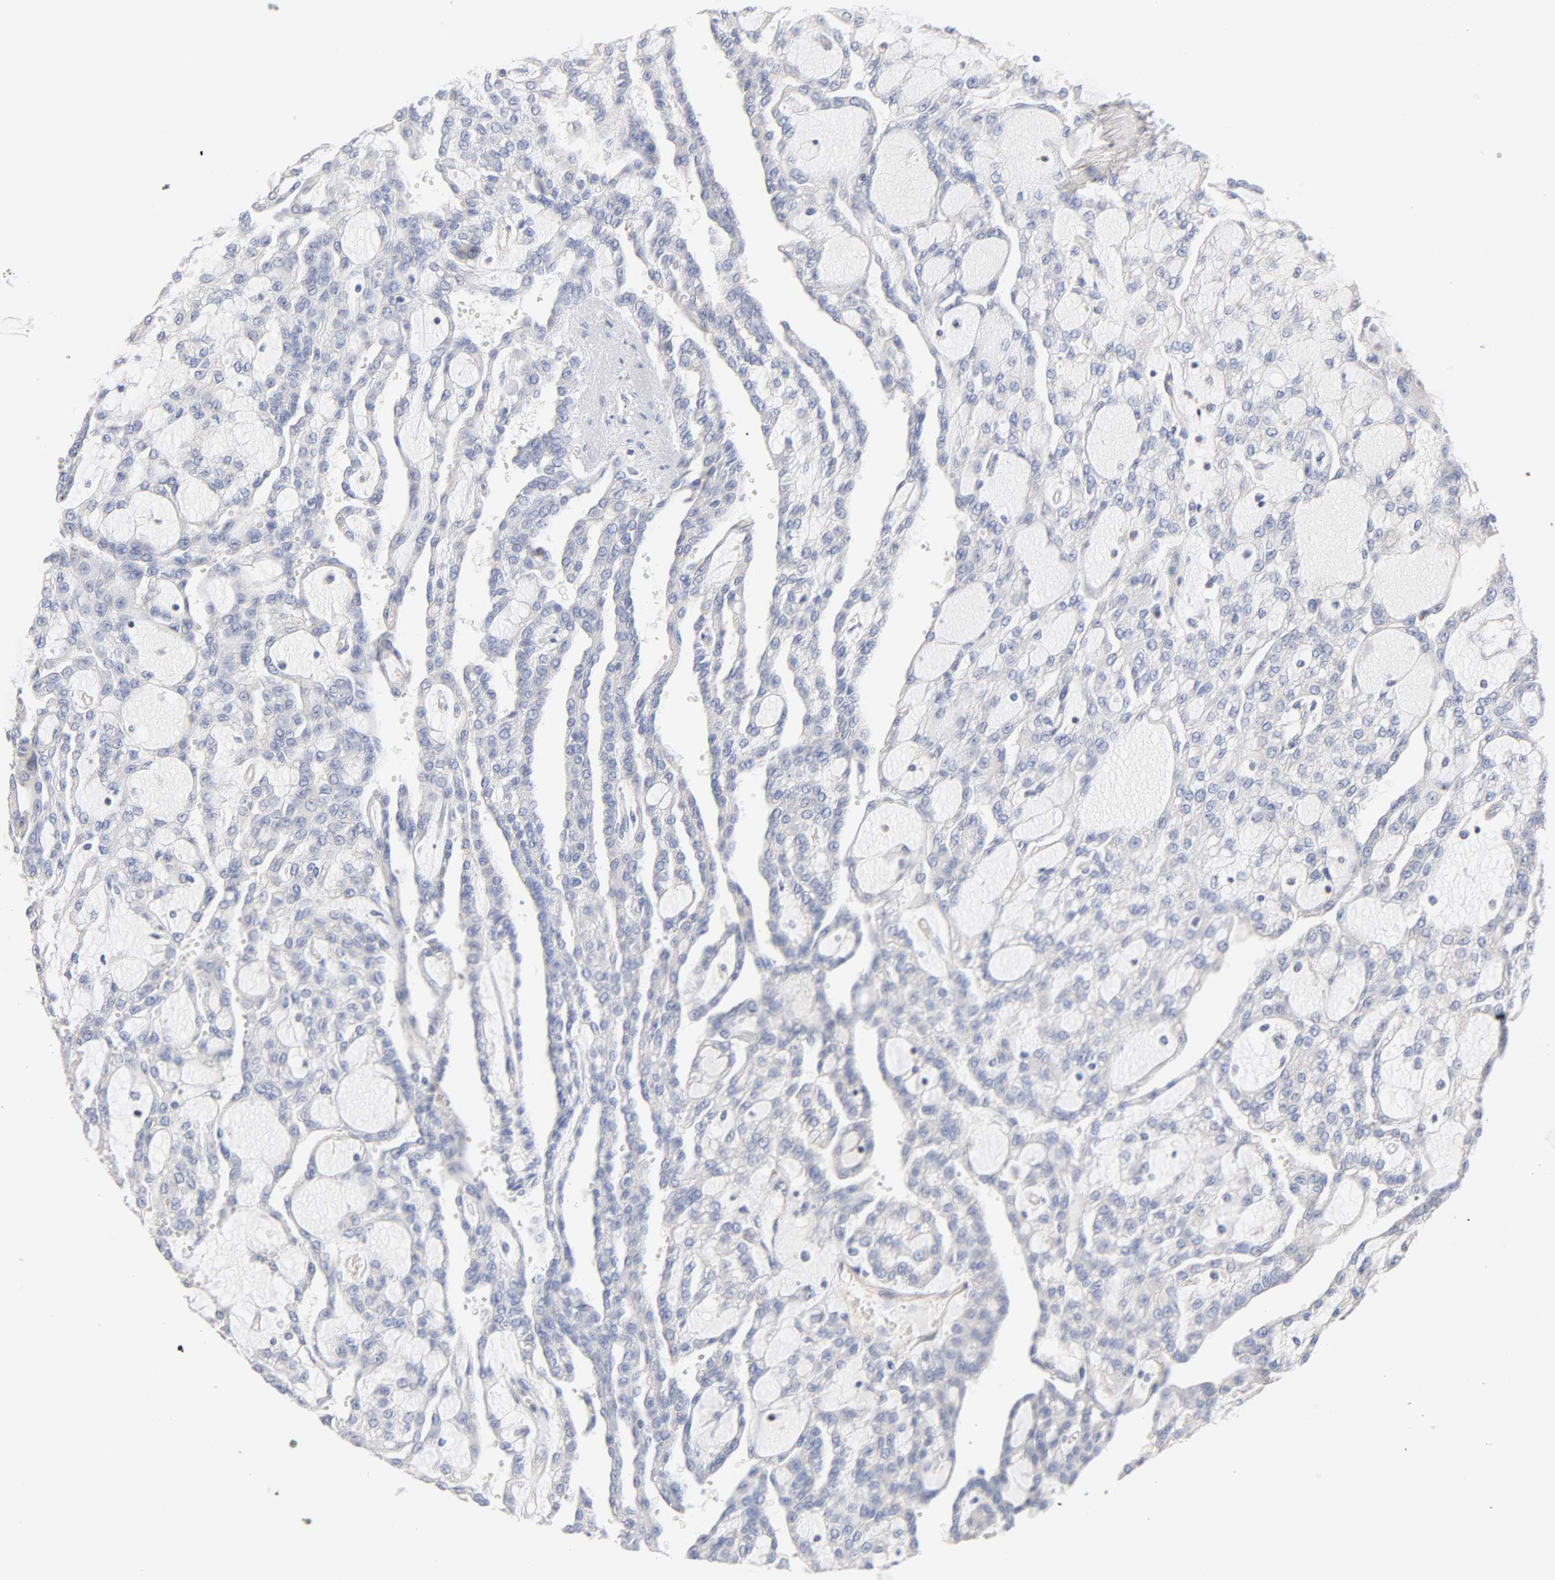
{"staining": {"intensity": "negative", "quantity": "none", "location": "none"}, "tissue": "renal cancer", "cell_type": "Tumor cells", "image_type": "cancer", "snomed": [{"axis": "morphology", "description": "Adenocarcinoma, NOS"}, {"axis": "topography", "description": "Kidney"}], "caption": "IHC micrograph of renal cancer (adenocarcinoma) stained for a protein (brown), which shows no staining in tumor cells.", "gene": "STRN3", "patient": {"sex": "male", "age": 63}}